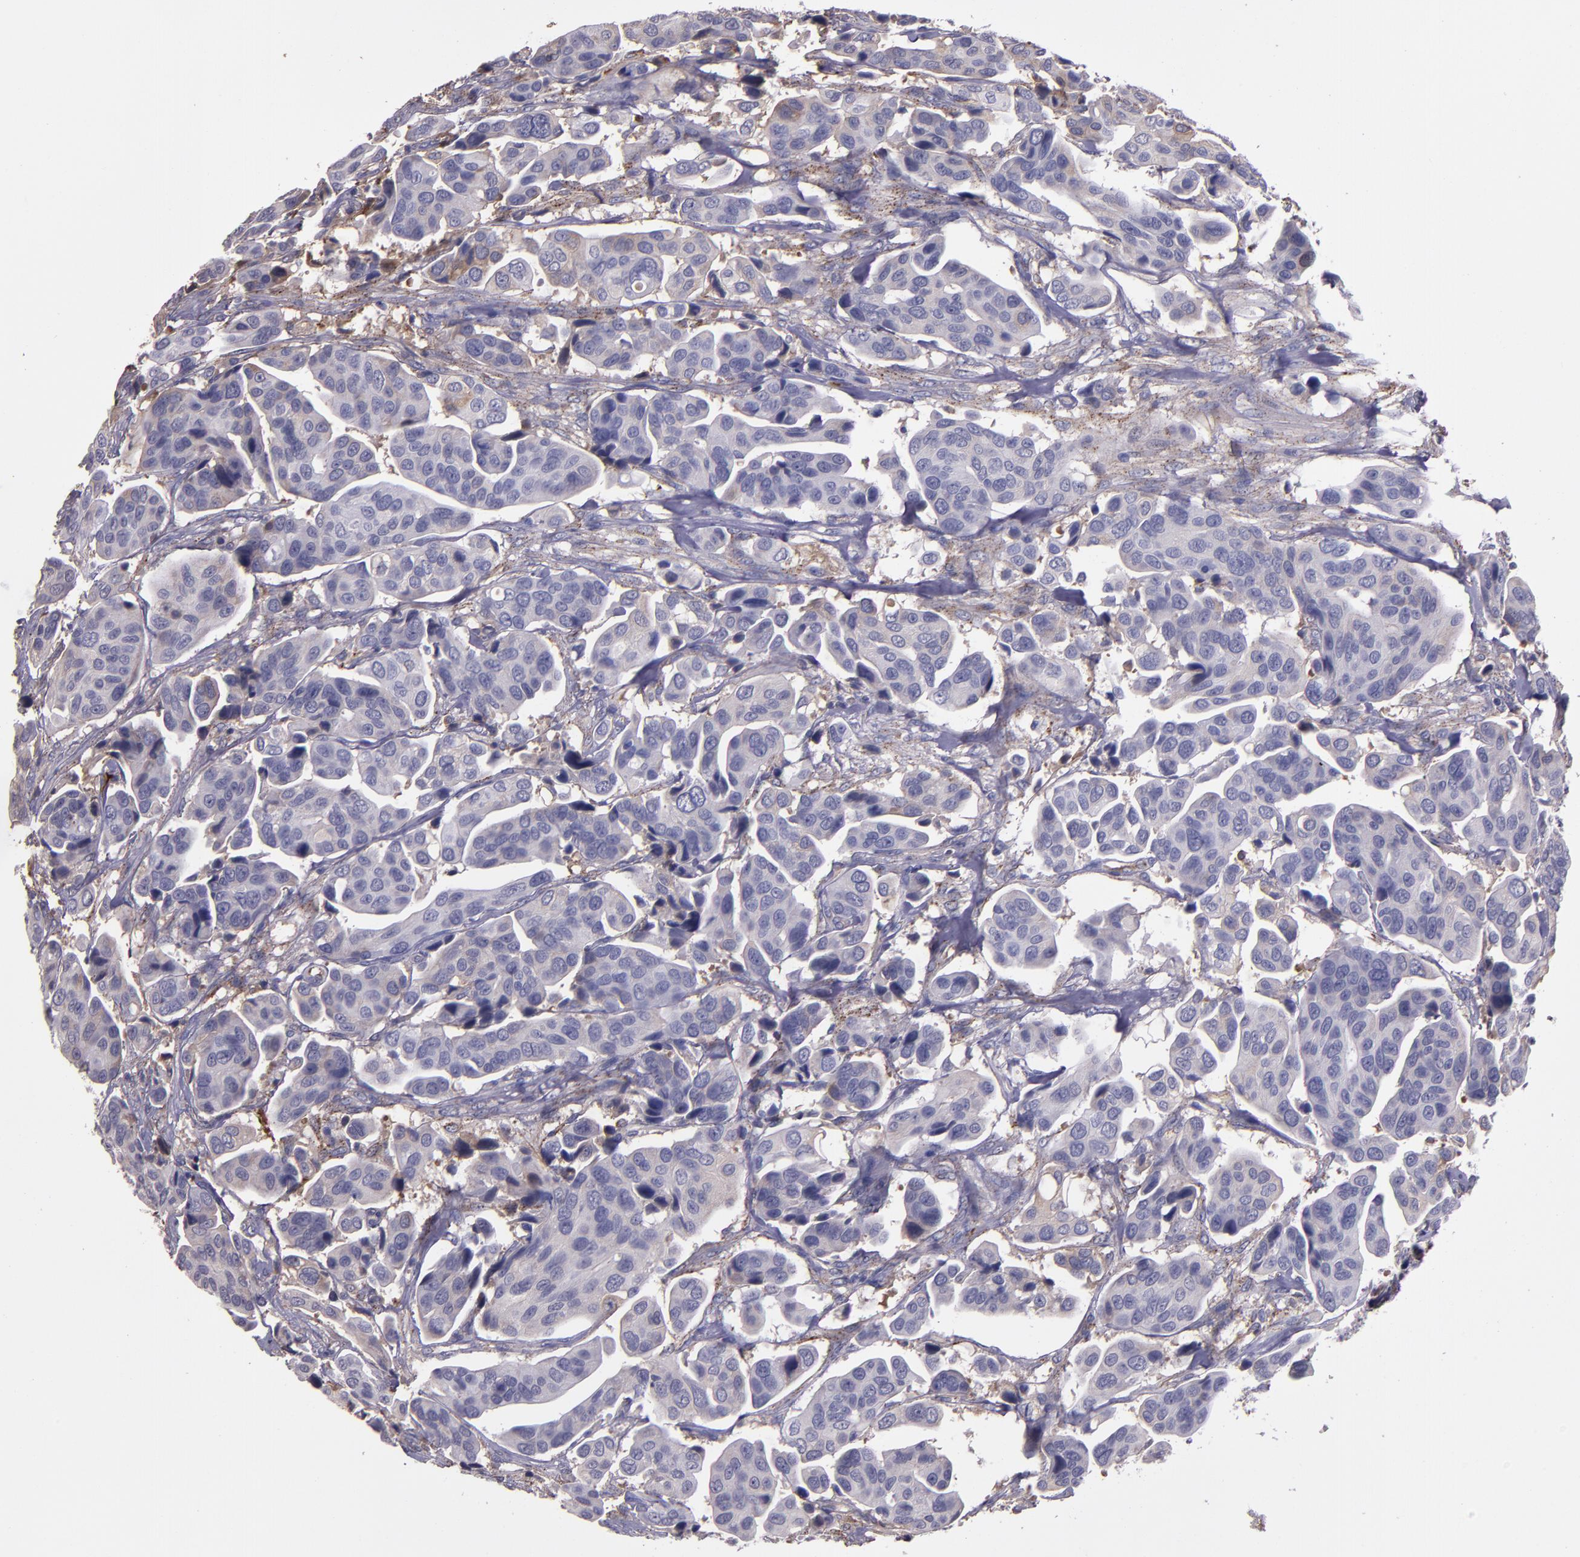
{"staining": {"intensity": "weak", "quantity": "25%-75%", "location": "cytoplasmic/membranous"}, "tissue": "urothelial cancer", "cell_type": "Tumor cells", "image_type": "cancer", "snomed": [{"axis": "morphology", "description": "Adenocarcinoma, NOS"}, {"axis": "topography", "description": "Urinary bladder"}], "caption": "Urothelial cancer was stained to show a protein in brown. There is low levels of weak cytoplasmic/membranous staining in about 25%-75% of tumor cells. Immunohistochemistry (ihc) stains the protein in brown and the nuclei are stained blue.", "gene": "A2M", "patient": {"sex": "male", "age": 61}}